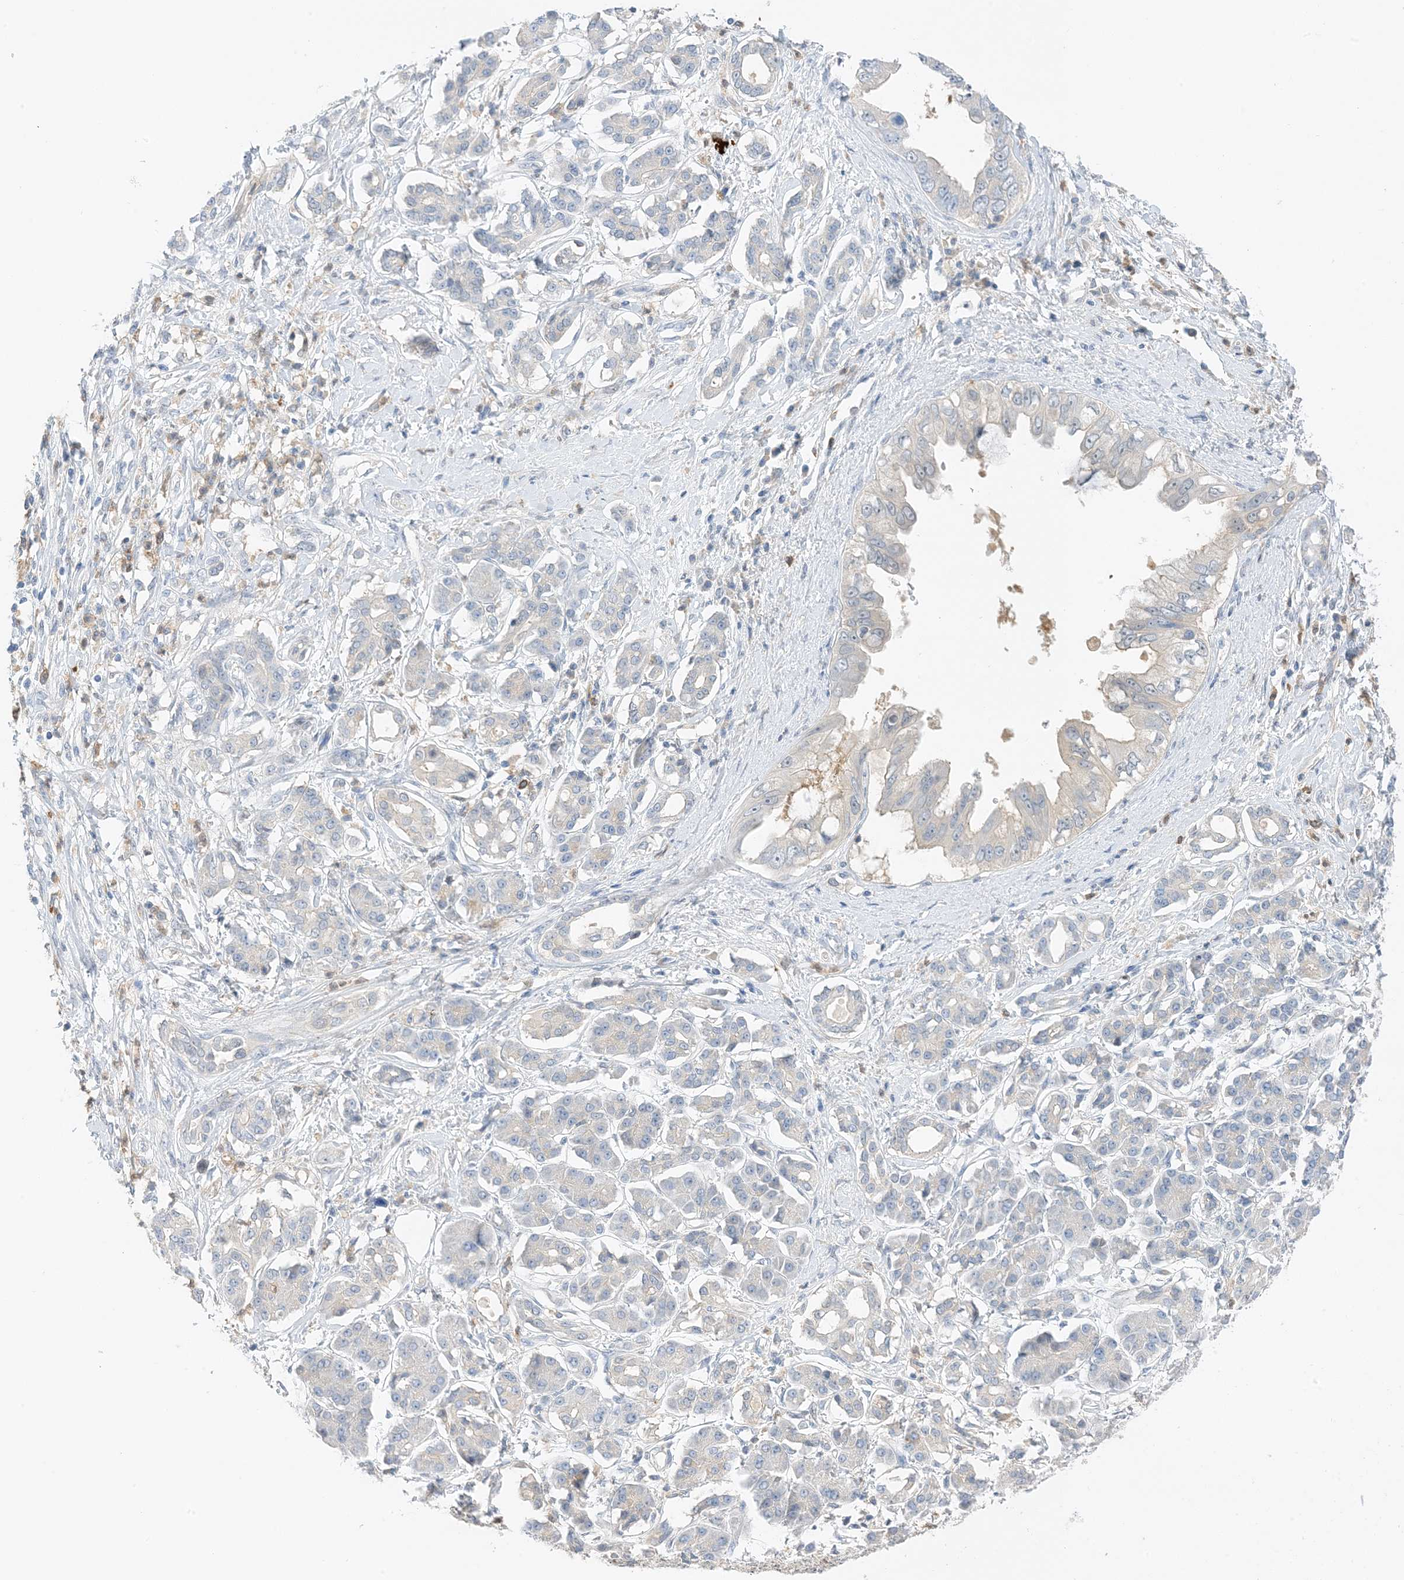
{"staining": {"intensity": "negative", "quantity": "none", "location": "none"}, "tissue": "pancreatic cancer", "cell_type": "Tumor cells", "image_type": "cancer", "snomed": [{"axis": "morphology", "description": "Adenocarcinoma, NOS"}, {"axis": "topography", "description": "Pancreas"}], "caption": "This is a photomicrograph of immunohistochemistry (IHC) staining of pancreatic cancer, which shows no staining in tumor cells.", "gene": "KIFBP", "patient": {"sex": "female", "age": 56}}